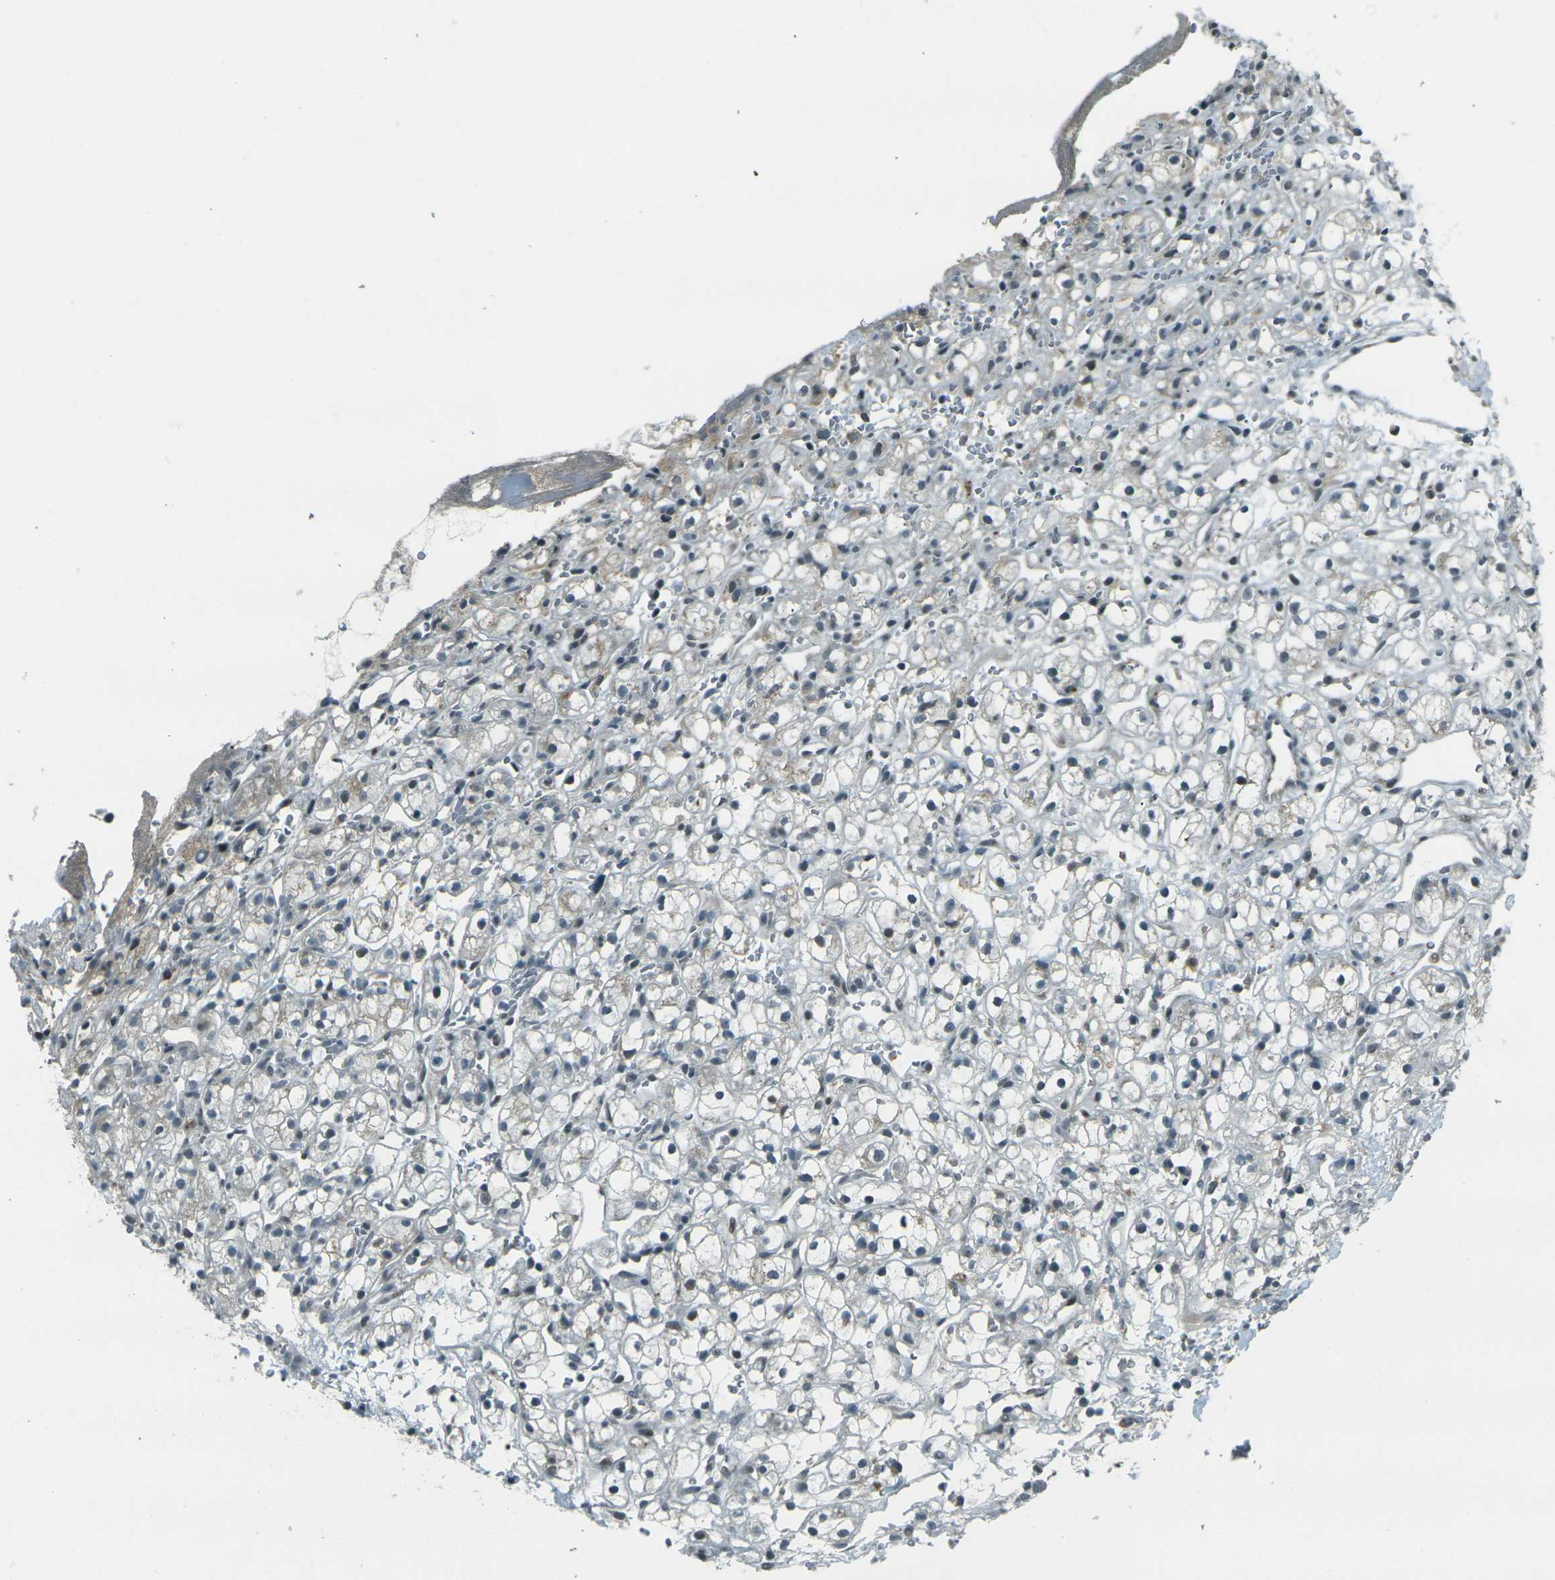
{"staining": {"intensity": "moderate", "quantity": "<25%", "location": "cytoplasmic/membranous"}, "tissue": "renal cancer", "cell_type": "Tumor cells", "image_type": "cancer", "snomed": [{"axis": "morphology", "description": "Adenocarcinoma, NOS"}, {"axis": "topography", "description": "Kidney"}], "caption": "Adenocarcinoma (renal) stained with a protein marker exhibits moderate staining in tumor cells.", "gene": "GPR19", "patient": {"sex": "male", "age": 61}}